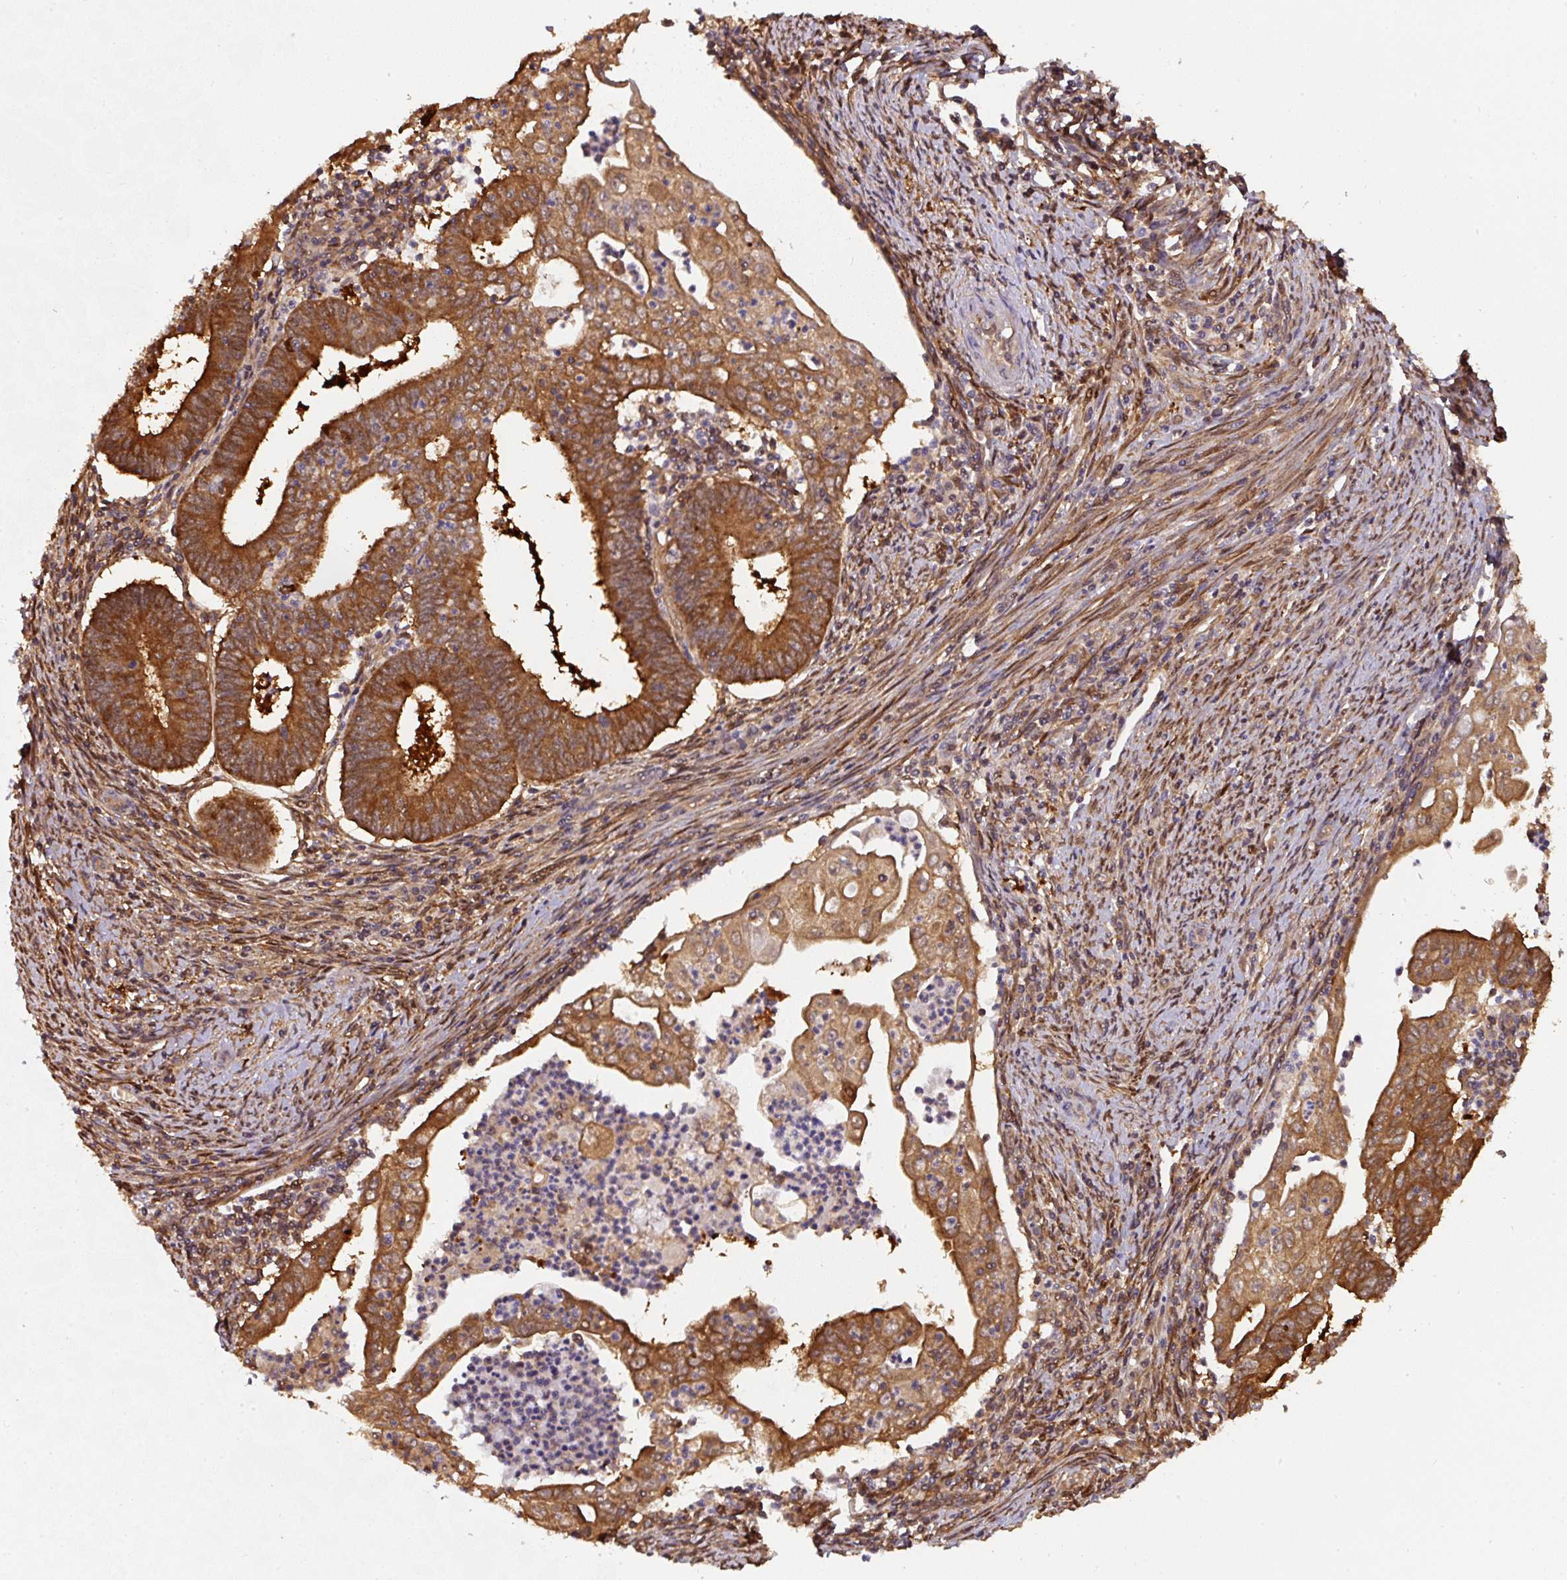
{"staining": {"intensity": "strong", "quantity": ">75%", "location": "cytoplasmic/membranous"}, "tissue": "endometrial cancer", "cell_type": "Tumor cells", "image_type": "cancer", "snomed": [{"axis": "morphology", "description": "Adenocarcinoma, NOS"}, {"axis": "topography", "description": "Endometrium"}], "caption": "Protein expression analysis of human endometrial cancer (adenocarcinoma) reveals strong cytoplasmic/membranous expression in about >75% of tumor cells.", "gene": "ST13", "patient": {"sex": "female", "age": 60}}